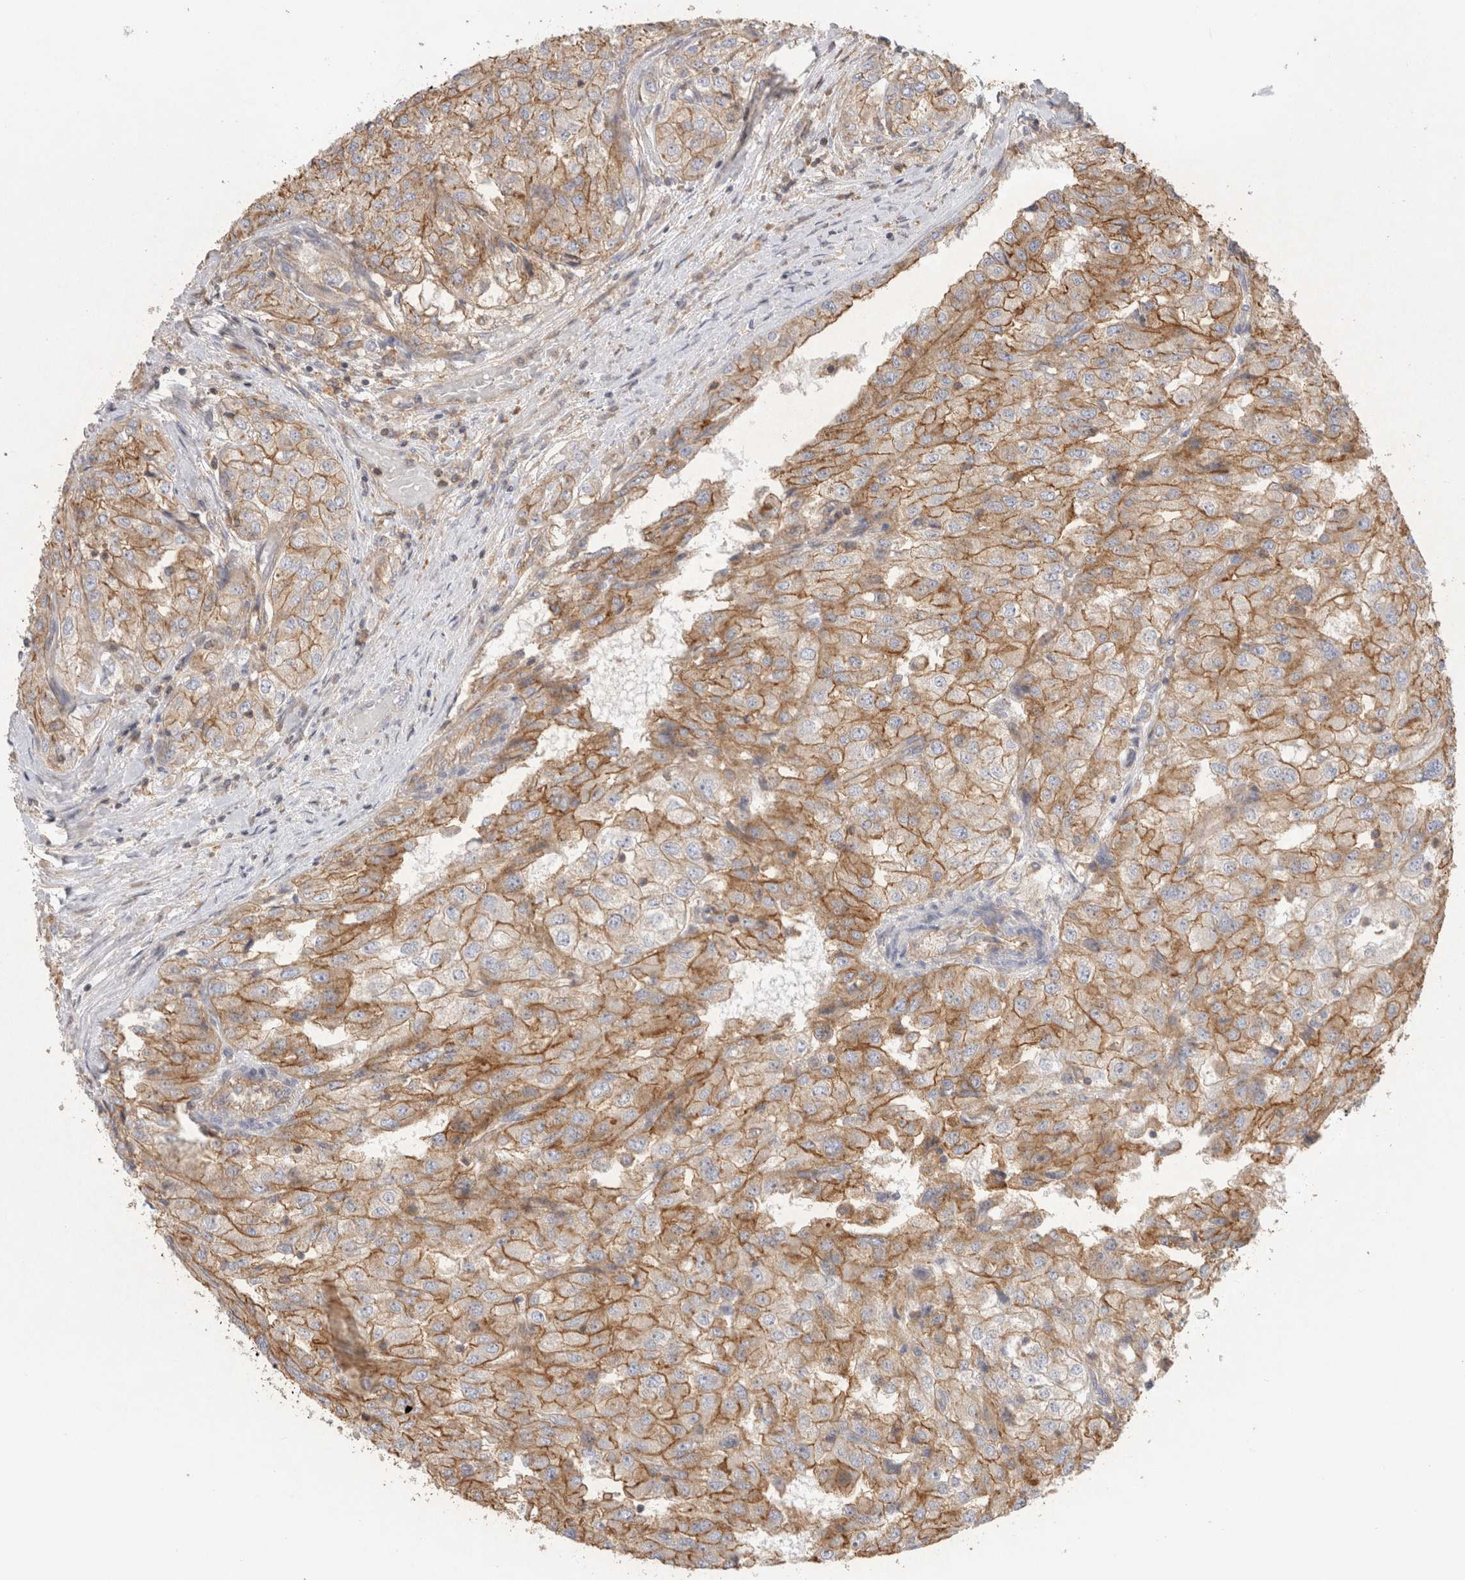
{"staining": {"intensity": "moderate", "quantity": ">75%", "location": "cytoplasmic/membranous"}, "tissue": "renal cancer", "cell_type": "Tumor cells", "image_type": "cancer", "snomed": [{"axis": "morphology", "description": "Adenocarcinoma, NOS"}, {"axis": "topography", "description": "Kidney"}], "caption": "This micrograph displays IHC staining of human adenocarcinoma (renal), with medium moderate cytoplasmic/membranous positivity in about >75% of tumor cells.", "gene": "CHMP6", "patient": {"sex": "female", "age": 54}}